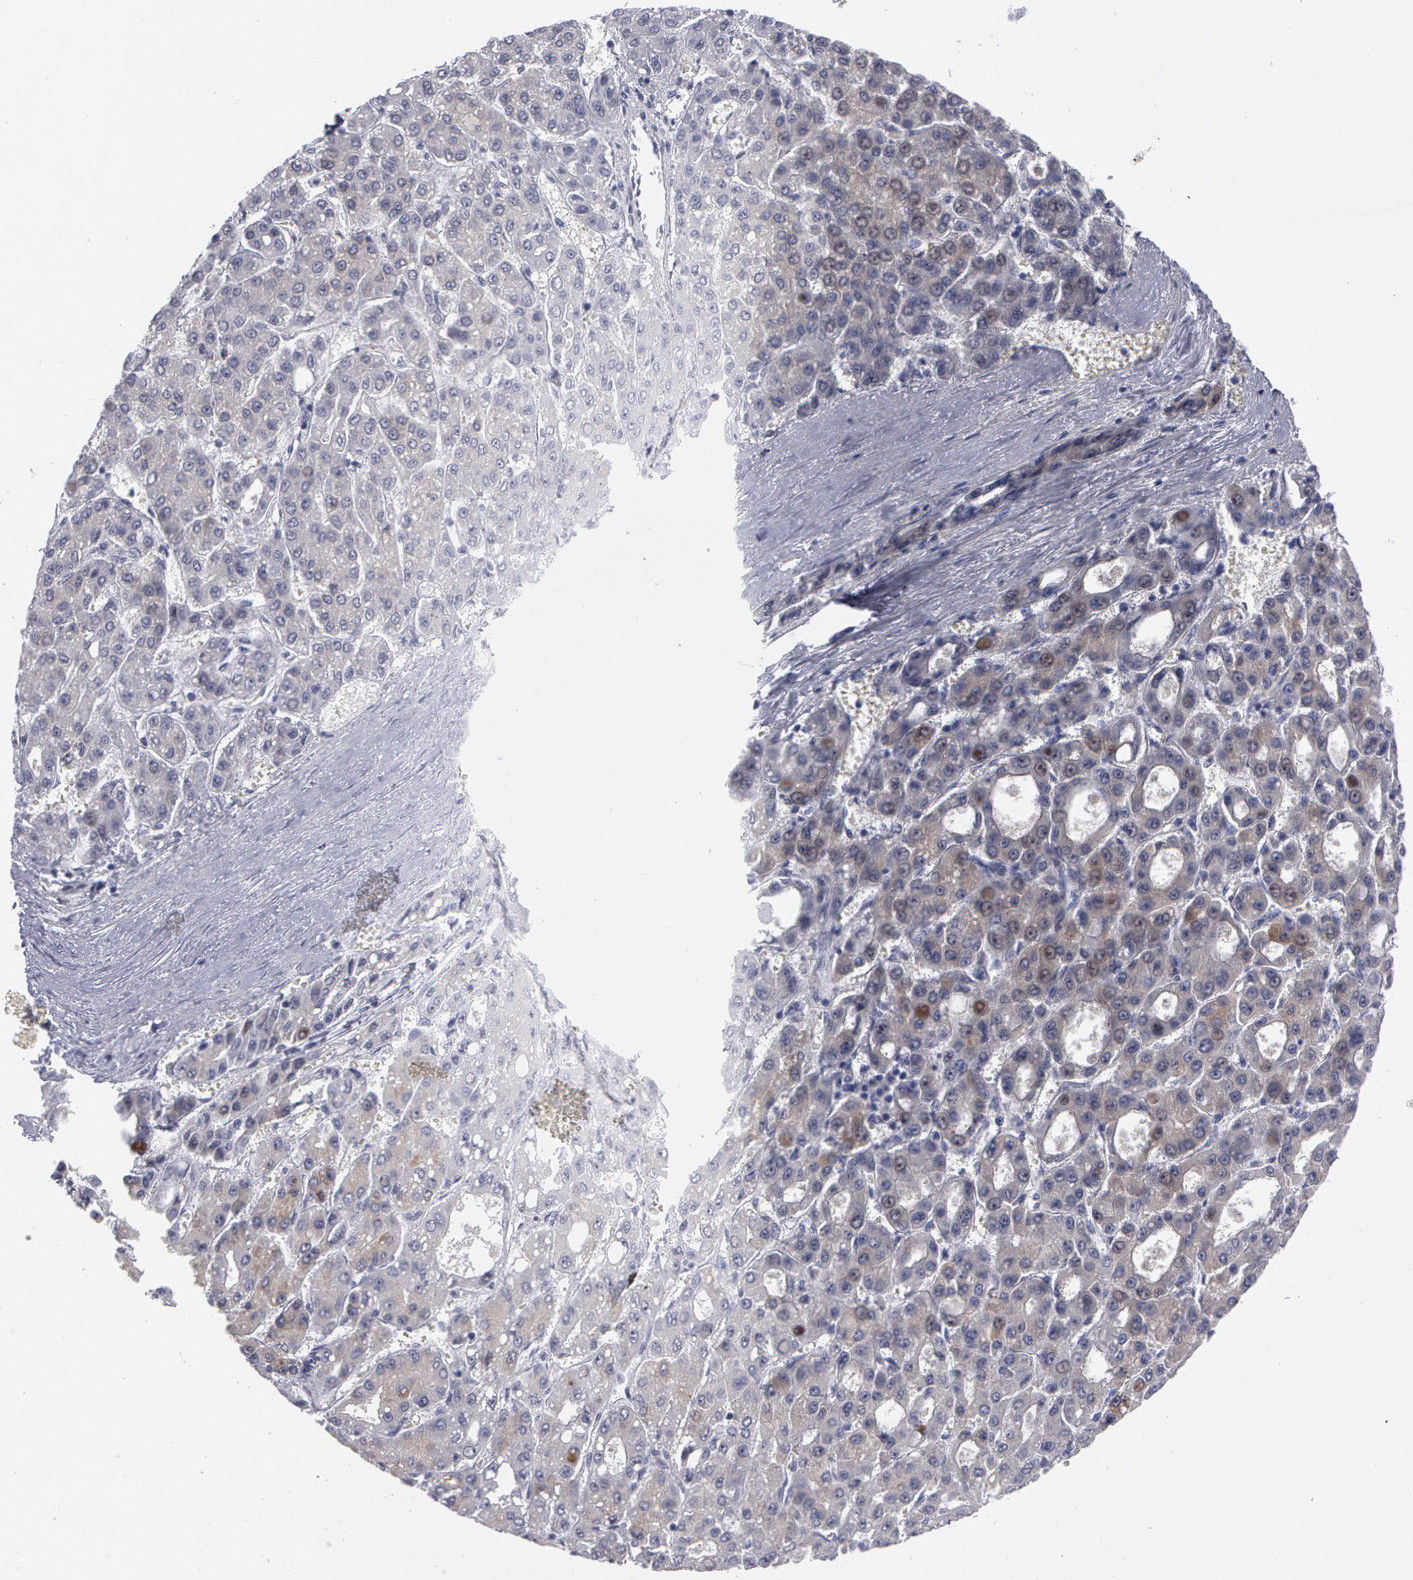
{"staining": {"intensity": "weak", "quantity": "<25%", "location": "cytoplasmic/membranous,nuclear"}, "tissue": "liver cancer", "cell_type": "Tumor cells", "image_type": "cancer", "snomed": [{"axis": "morphology", "description": "Carcinoma, Hepatocellular, NOS"}, {"axis": "topography", "description": "Liver"}], "caption": "Immunohistochemical staining of human hepatocellular carcinoma (liver) reveals no significant positivity in tumor cells.", "gene": "SMC1B", "patient": {"sex": "male", "age": 69}}